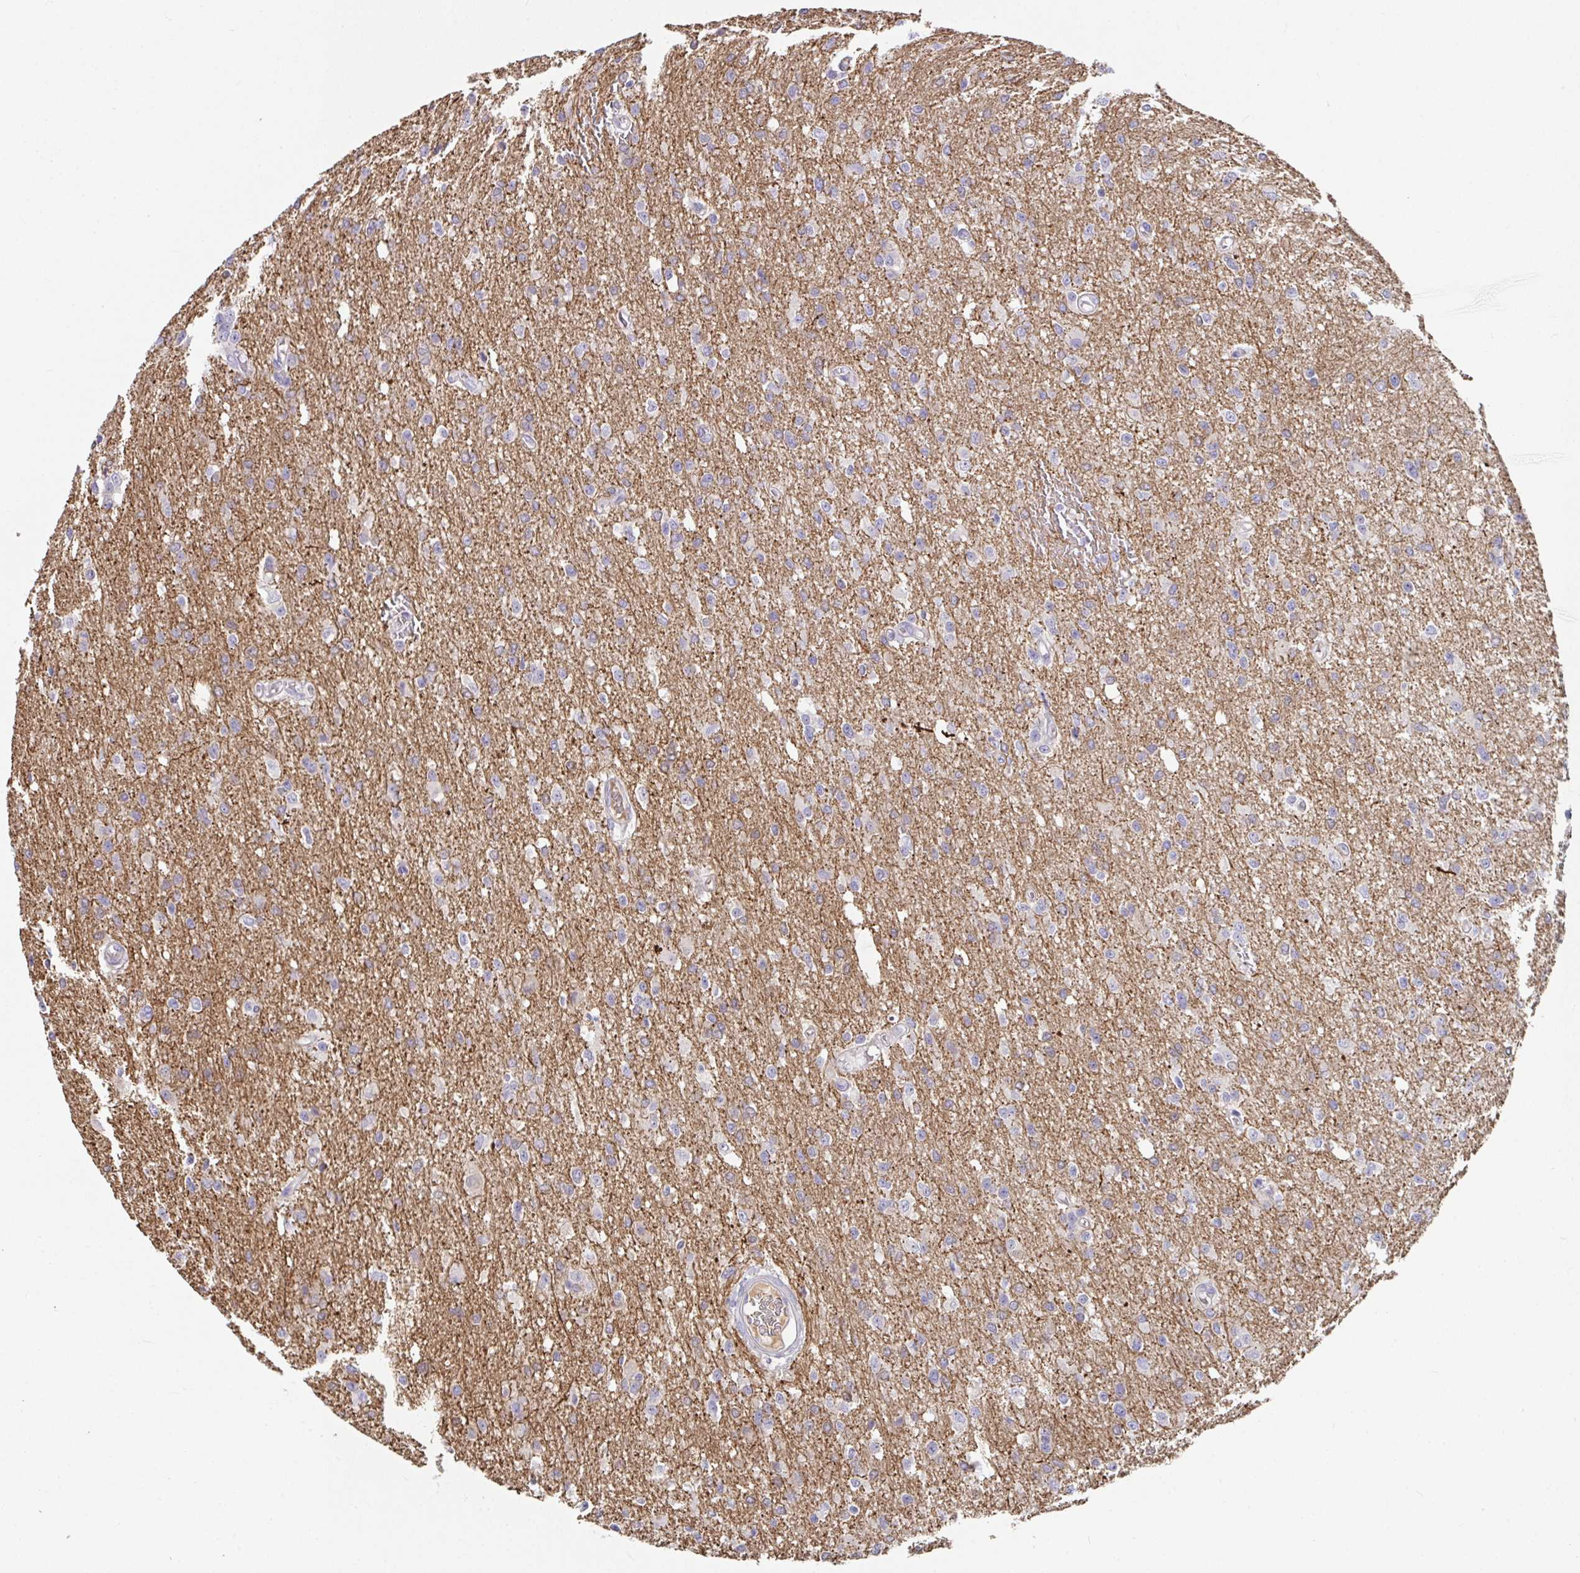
{"staining": {"intensity": "negative", "quantity": "none", "location": "none"}, "tissue": "glioma", "cell_type": "Tumor cells", "image_type": "cancer", "snomed": [{"axis": "morphology", "description": "Glioma, malignant, Low grade"}, {"axis": "topography", "description": "Brain"}], "caption": "Tumor cells are negative for brown protein staining in glioma.", "gene": "ANO5", "patient": {"sex": "male", "age": 26}}